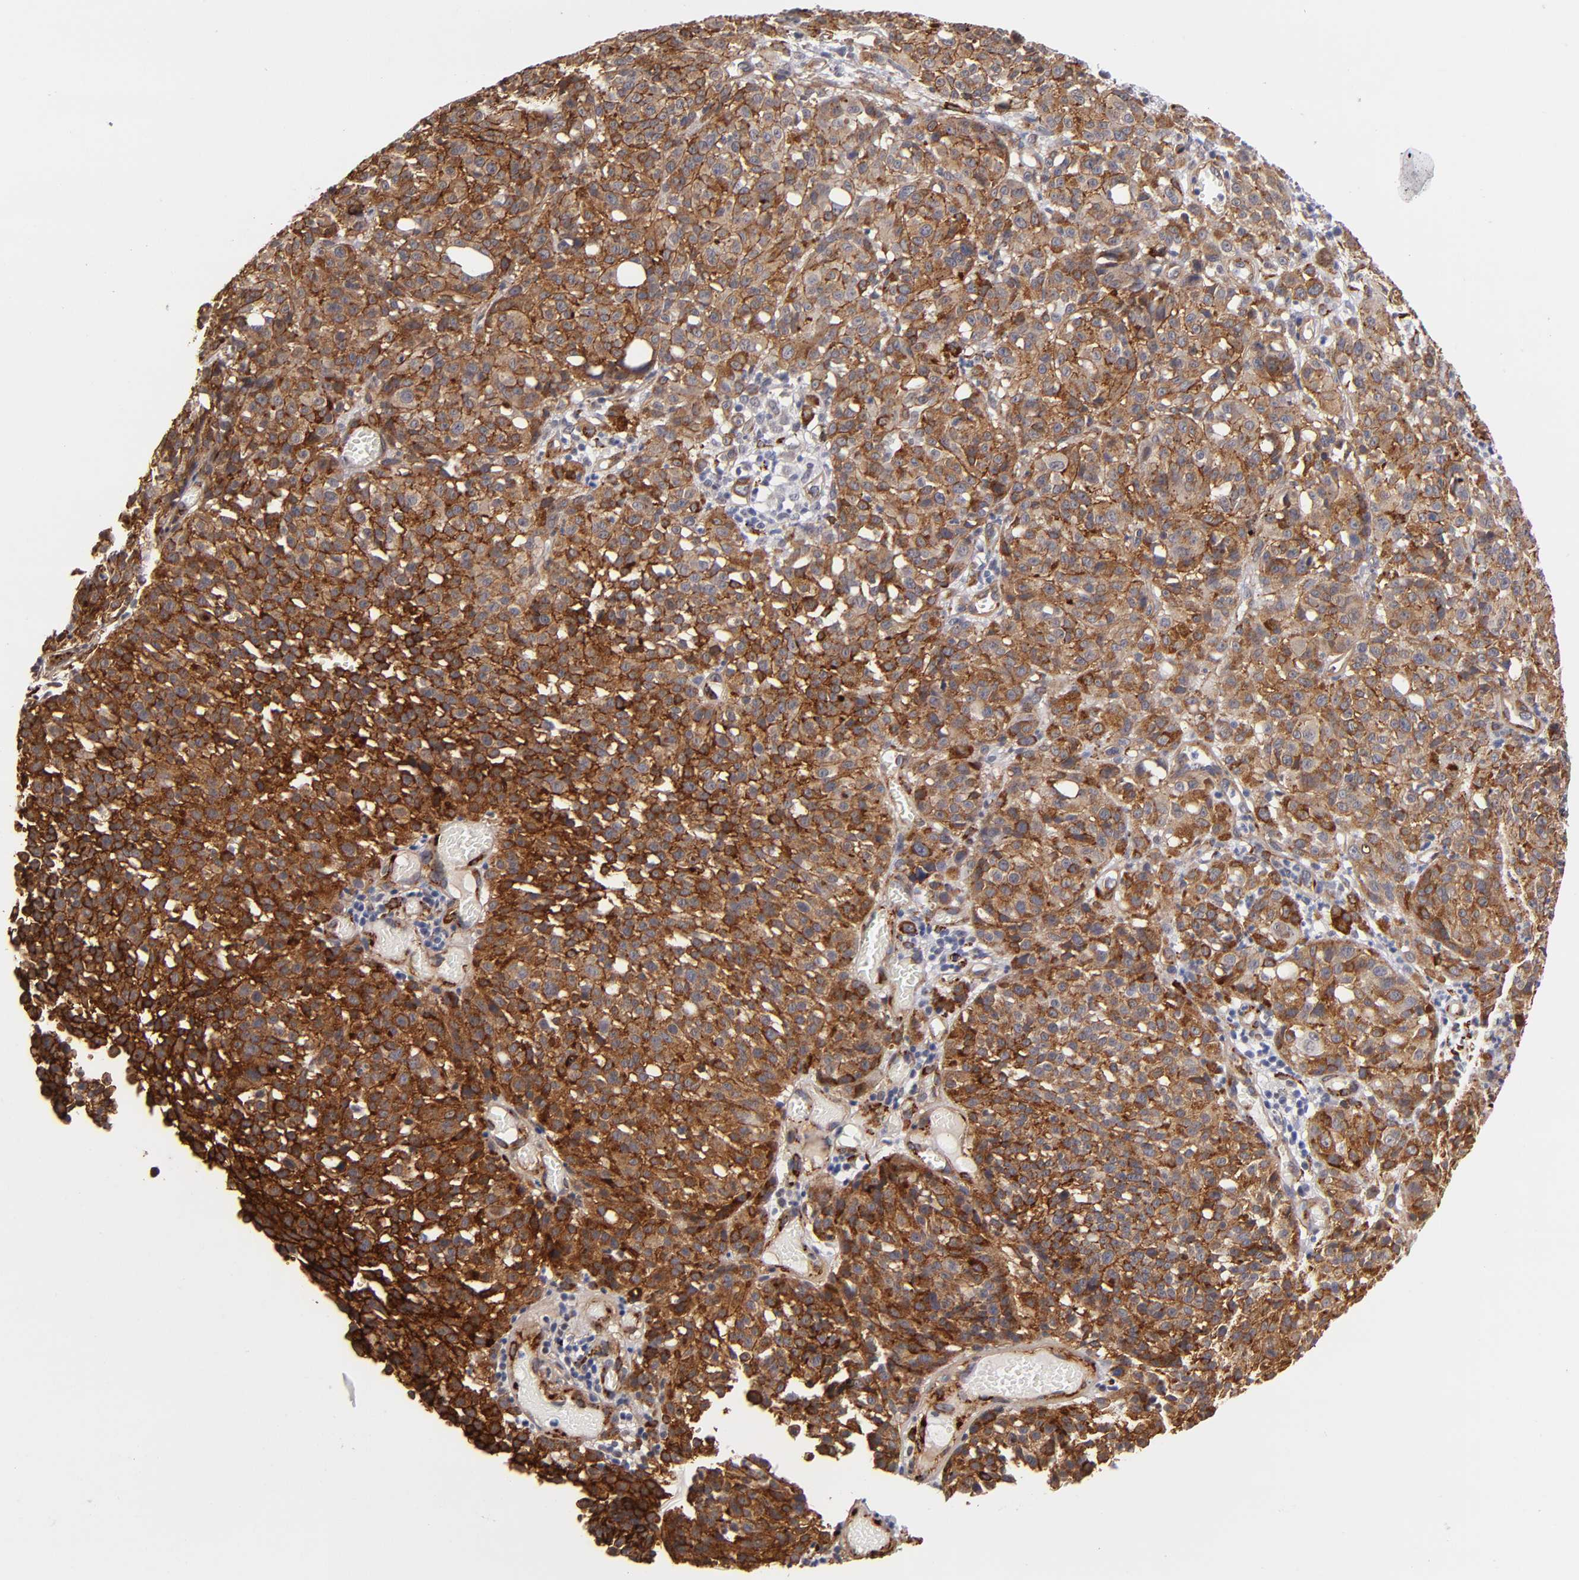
{"staining": {"intensity": "strong", "quantity": ">75%", "location": "cytoplasmic/membranous"}, "tissue": "melanoma", "cell_type": "Tumor cells", "image_type": "cancer", "snomed": [{"axis": "morphology", "description": "Malignant melanoma, NOS"}, {"axis": "topography", "description": "Skin"}], "caption": "Immunohistochemistry (DAB (3,3'-diaminobenzidine)) staining of human melanoma shows strong cytoplasmic/membranous protein positivity in about >75% of tumor cells.", "gene": "LAMC1", "patient": {"sex": "female", "age": 49}}